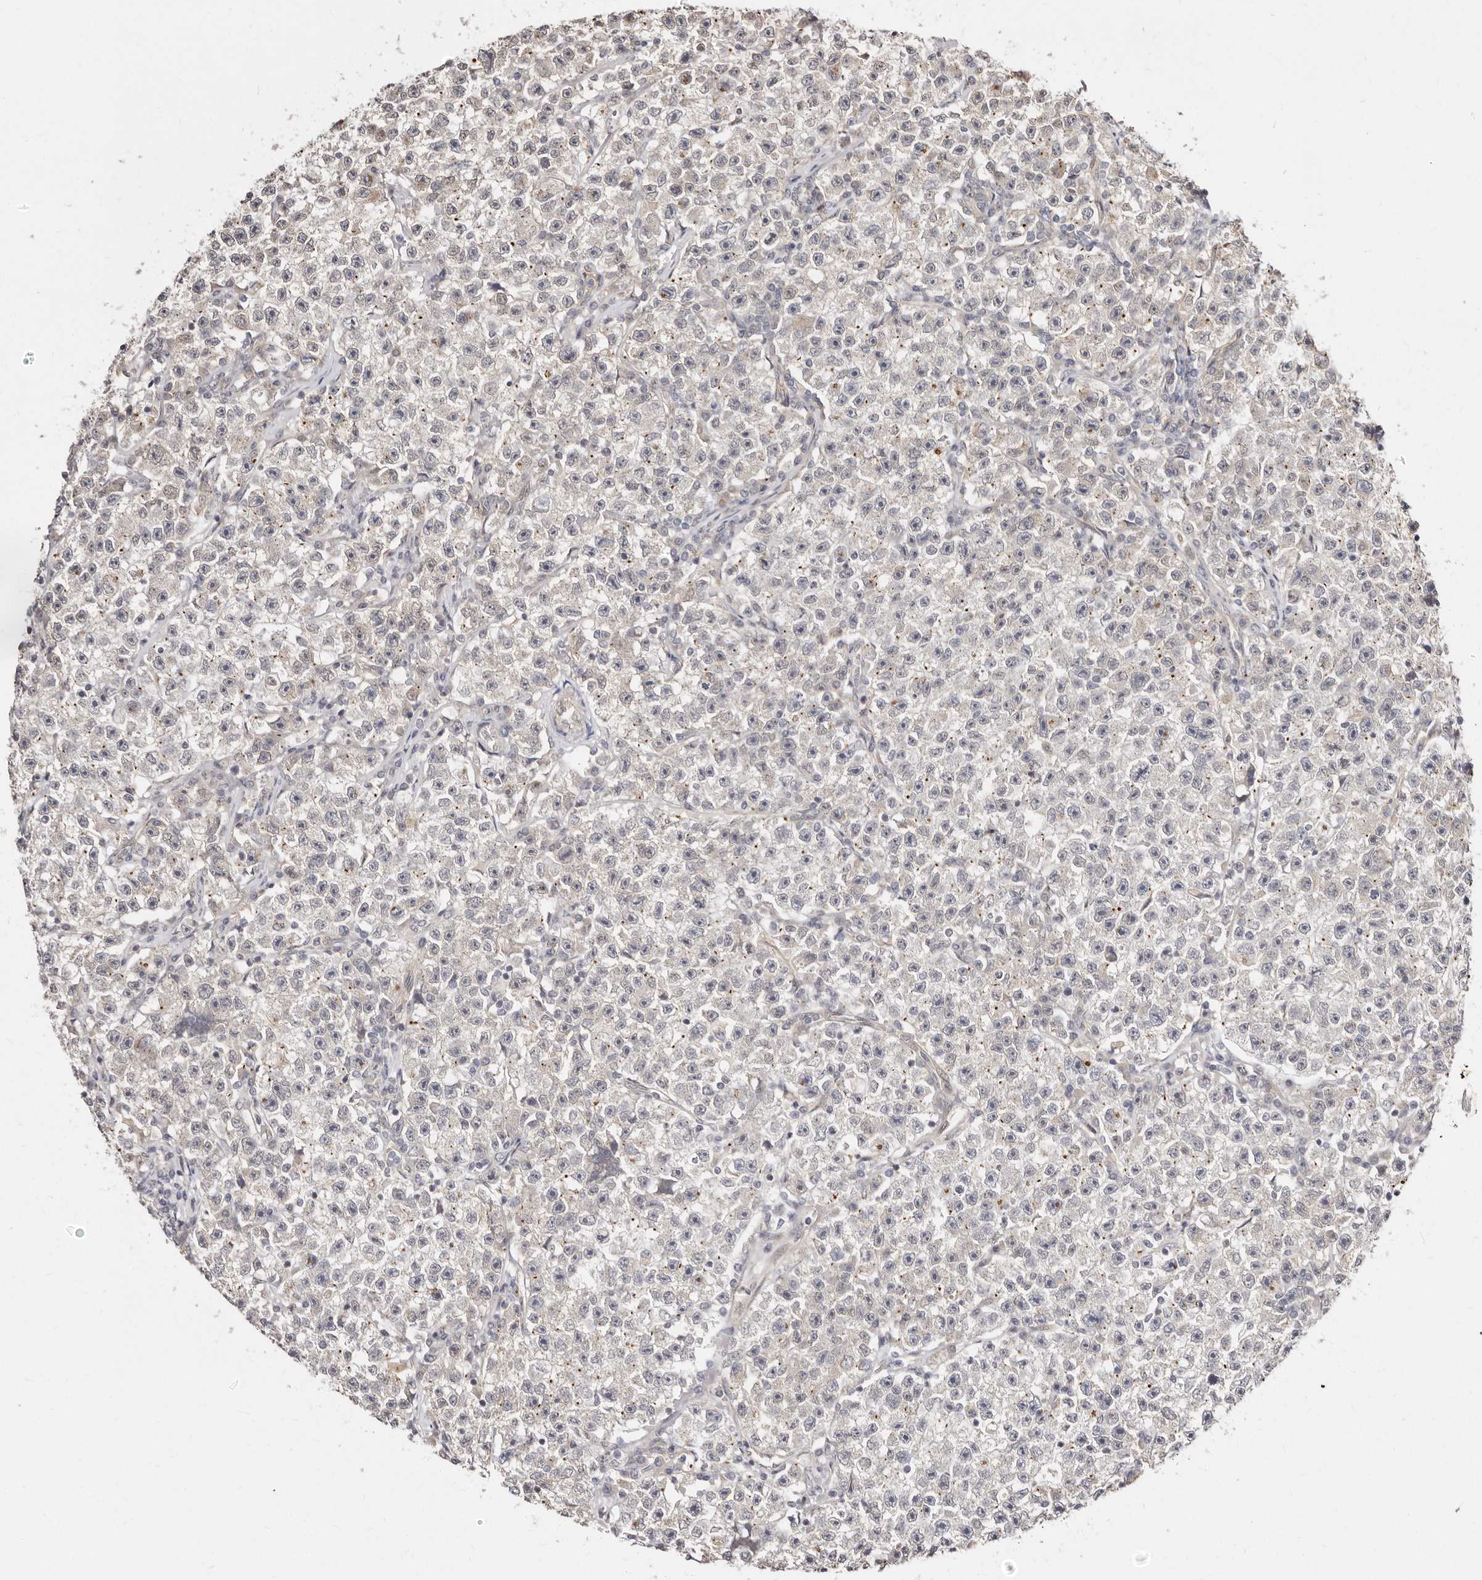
{"staining": {"intensity": "negative", "quantity": "none", "location": "none"}, "tissue": "testis cancer", "cell_type": "Tumor cells", "image_type": "cancer", "snomed": [{"axis": "morphology", "description": "Seminoma, NOS"}, {"axis": "topography", "description": "Testis"}], "caption": "High power microscopy micrograph of an immunohistochemistry histopathology image of testis cancer, revealing no significant positivity in tumor cells.", "gene": "LCORL", "patient": {"sex": "male", "age": 22}}